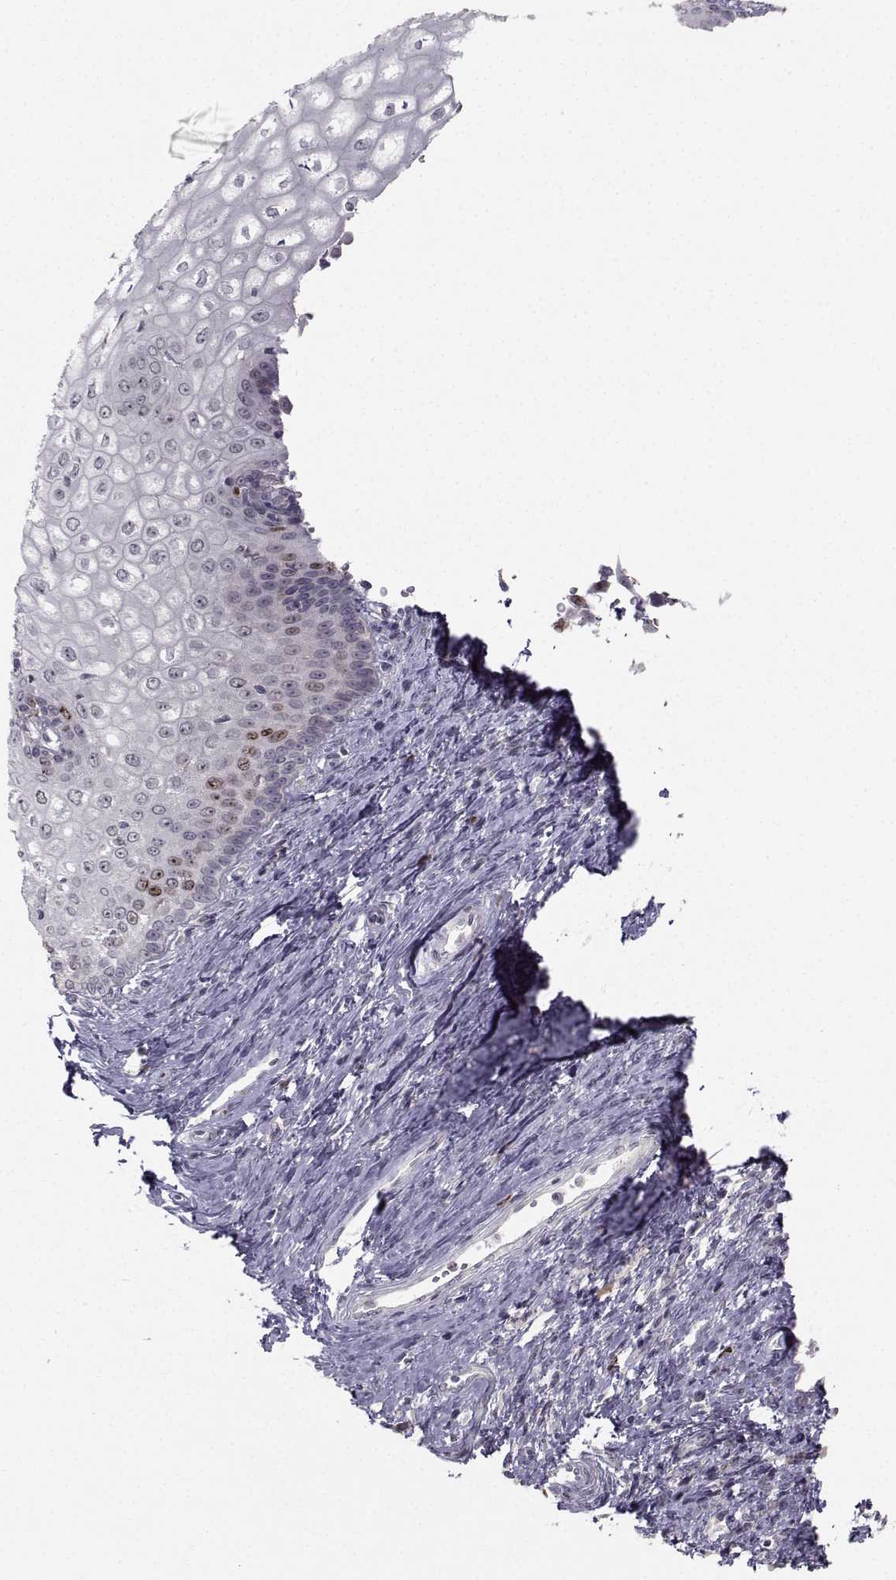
{"staining": {"intensity": "moderate", "quantity": "<25%", "location": "nuclear"}, "tissue": "cervical cancer", "cell_type": "Tumor cells", "image_type": "cancer", "snomed": [{"axis": "morphology", "description": "Squamous cell carcinoma, NOS"}, {"axis": "topography", "description": "Cervix"}], "caption": "Immunohistochemical staining of cervical squamous cell carcinoma displays moderate nuclear protein staining in about <25% of tumor cells. (Stains: DAB (3,3'-diaminobenzidine) in brown, nuclei in blue, Microscopy: brightfield microscopy at high magnification).", "gene": "LRP8", "patient": {"sex": "female", "age": 26}}